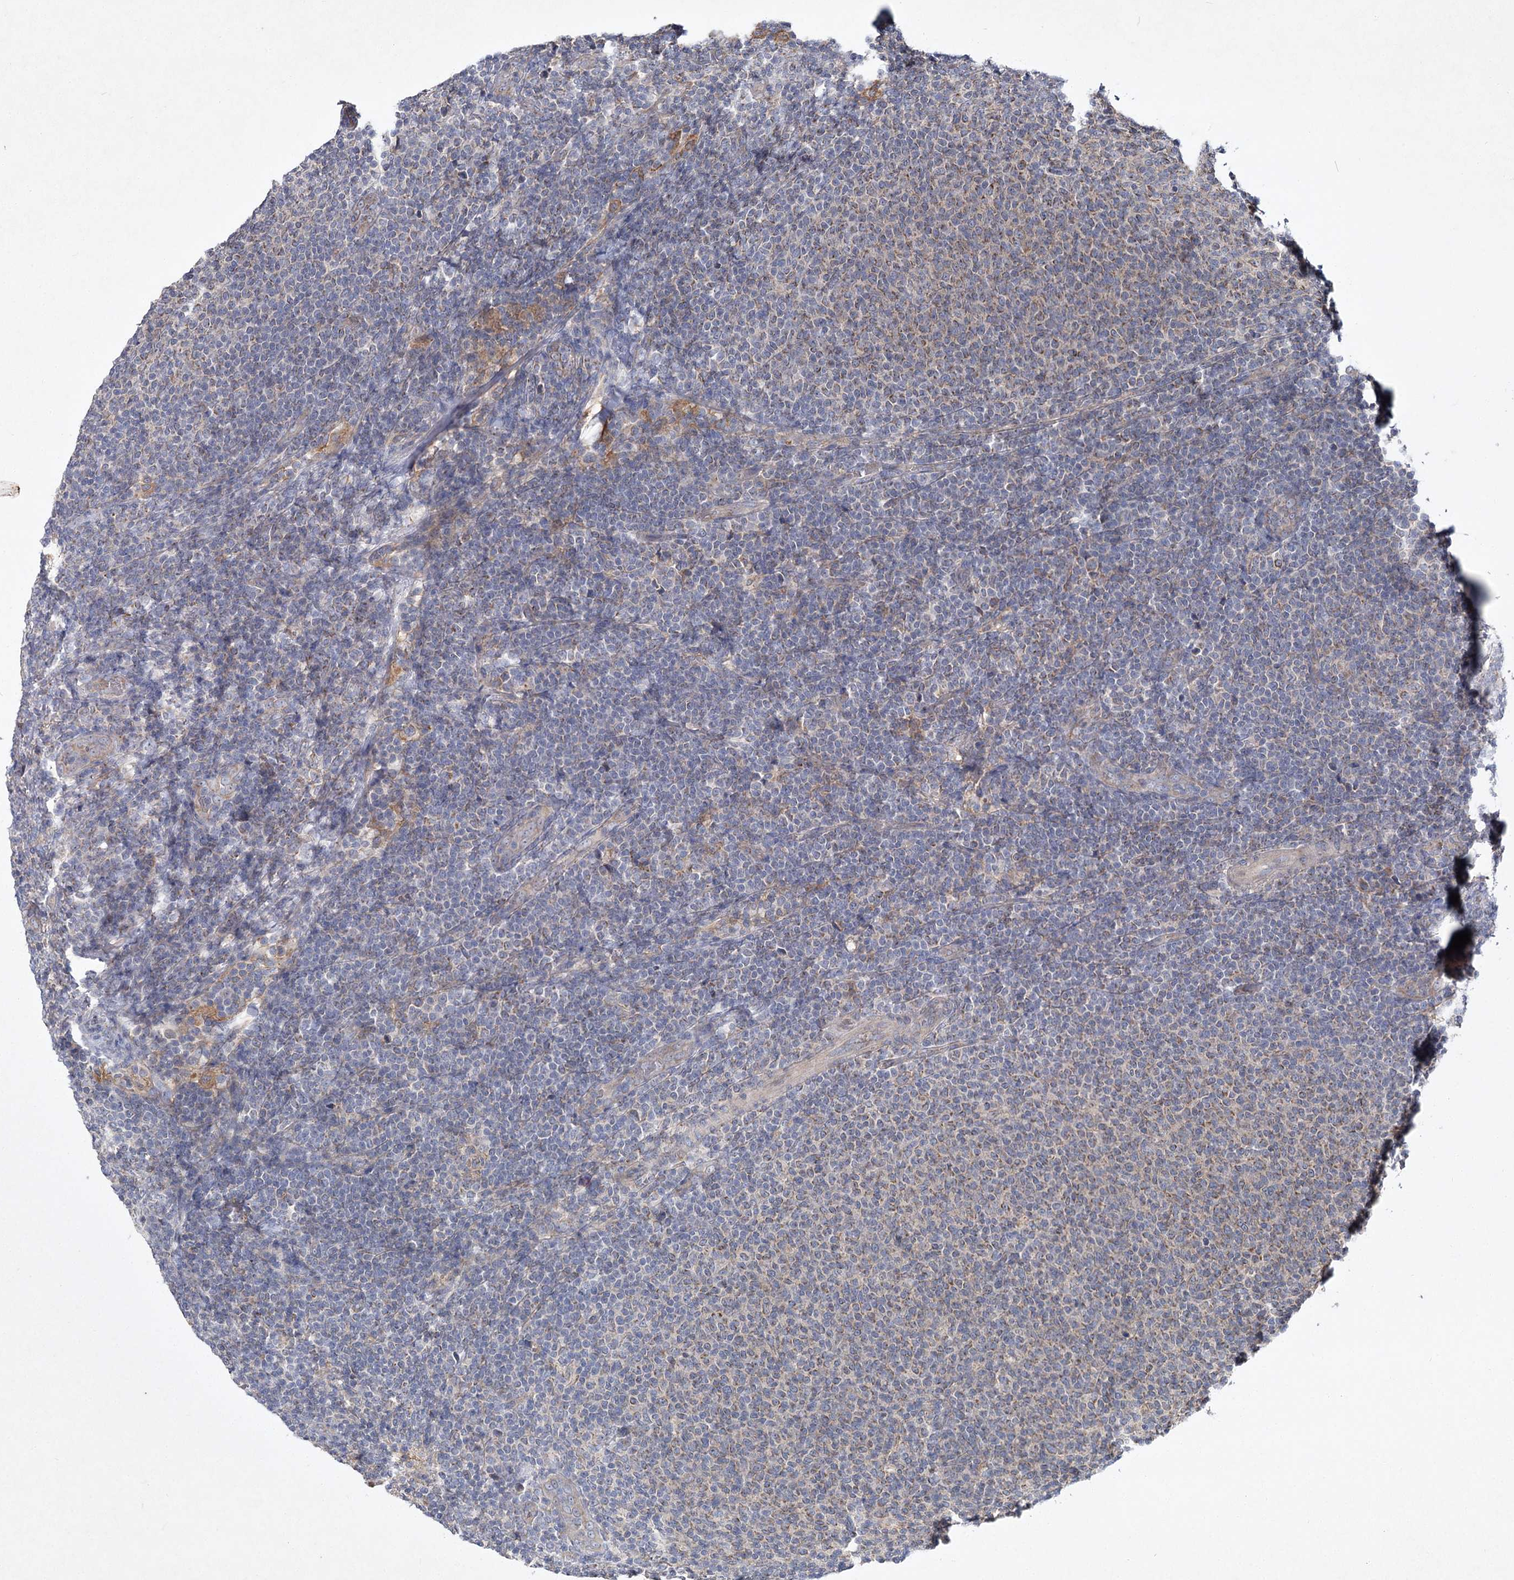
{"staining": {"intensity": "weak", "quantity": "25%-75%", "location": "cytoplasmic/membranous"}, "tissue": "lymphoma", "cell_type": "Tumor cells", "image_type": "cancer", "snomed": [{"axis": "morphology", "description": "Malignant lymphoma, non-Hodgkin's type, Low grade"}, {"axis": "topography", "description": "Lymph node"}], "caption": "Protein expression analysis of lymphoma exhibits weak cytoplasmic/membranous staining in approximately 25%-75% of tumor cells. (brown staining indicates protein expression, while blue staining denotes nuclei).", "gene": "MFN1", "patient": {"sex": "male", "age": 66}}